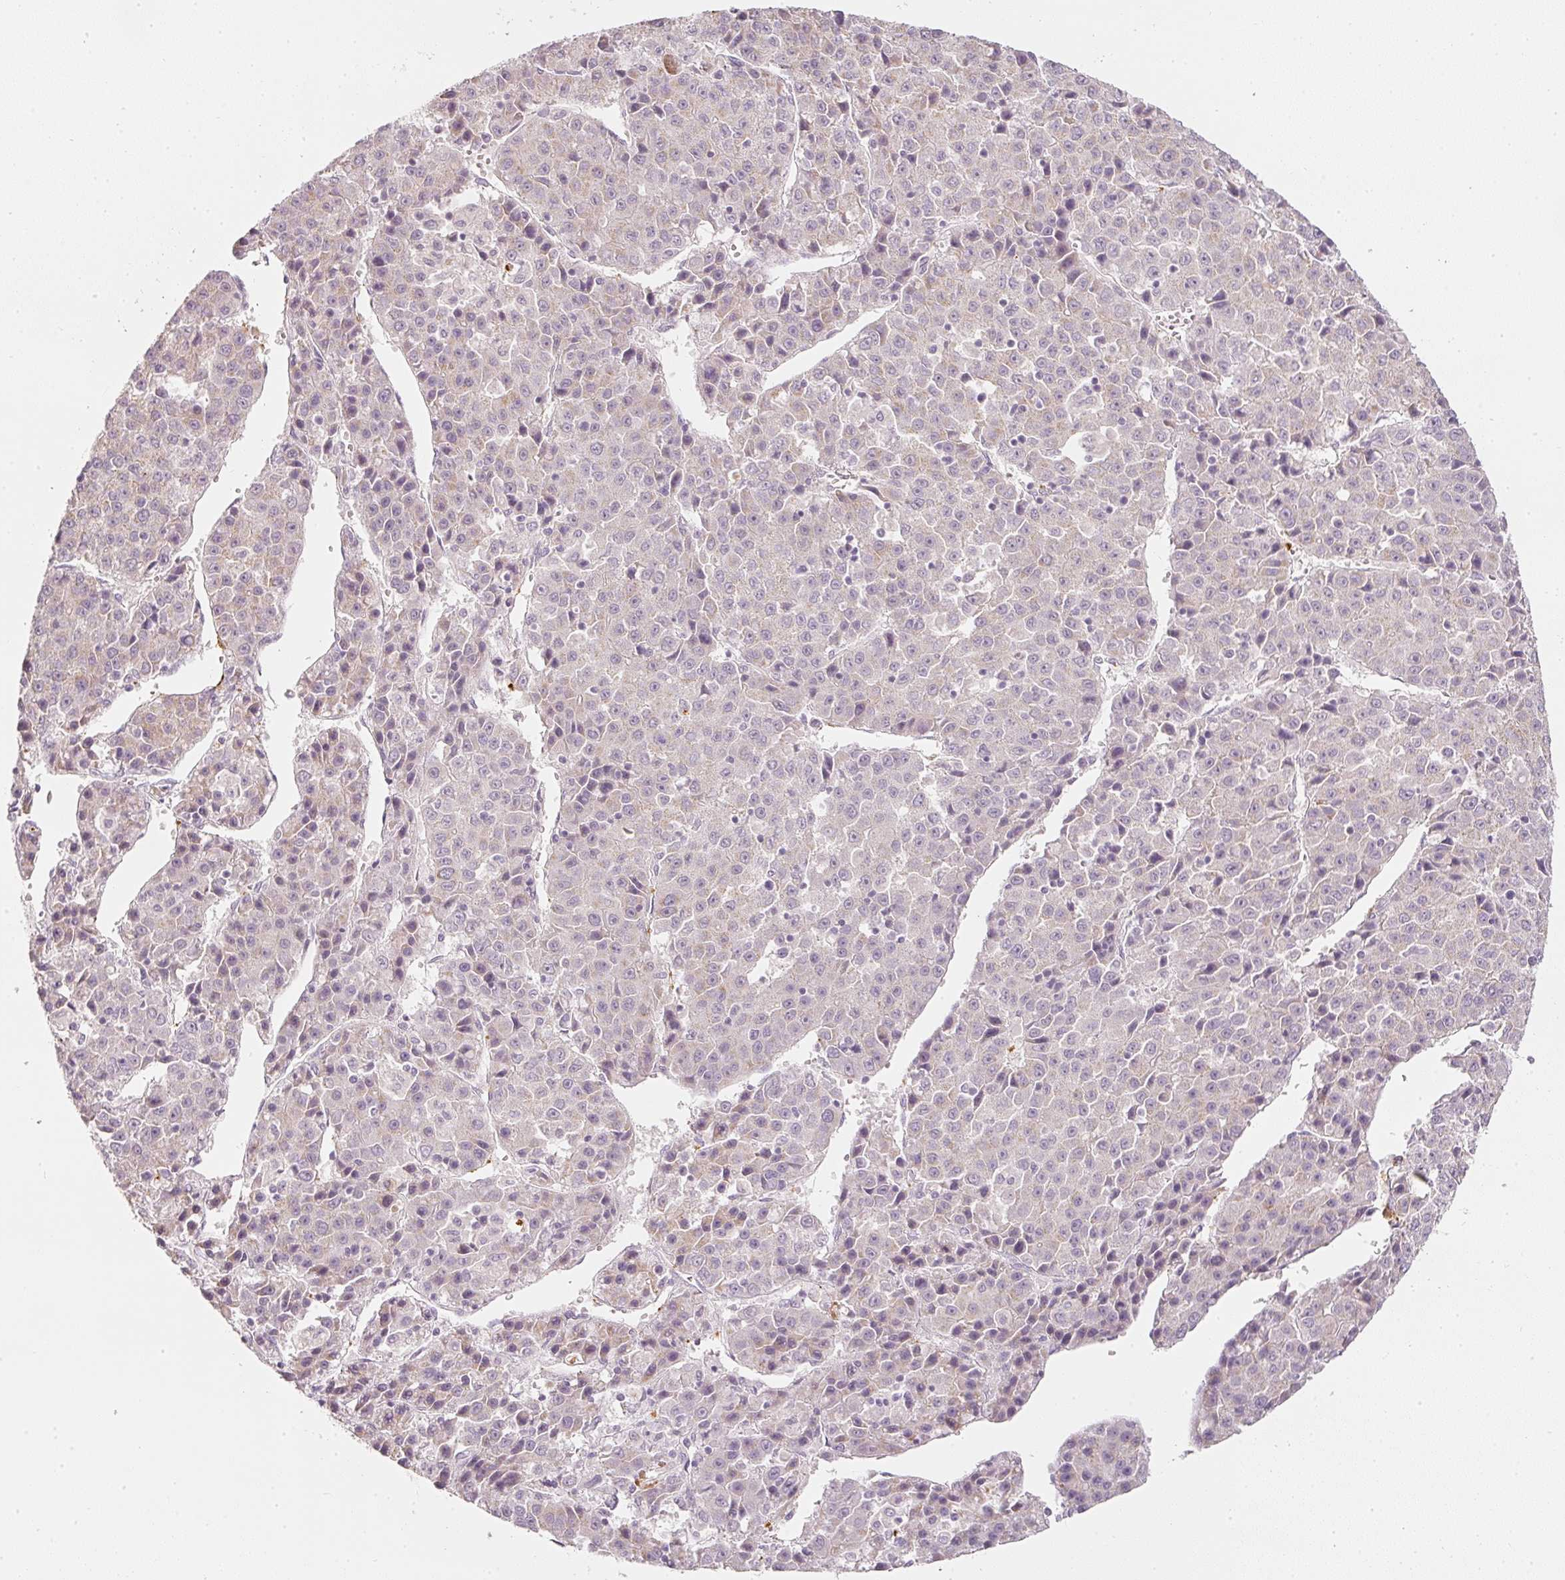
{"staining": {"intensity": "weak", "quantity": "<25%", "location": "cytoplasmic/membranous"}, "tissue": "liver cancer", "cell_type": "Tumor cells", "image_type": "cancer", "snomed": [{"axis": "morphology", "description": "Carcinoma, Hepatocellular, NOS"}, {"axis": "topography", "description": "Liver"}], "caption": "A micrograph of liver cancer stained for a protein exhibits no brown staining in tumor cells.", "gene": "LECT2", "patient": {"sex": "female", "age": 53}}